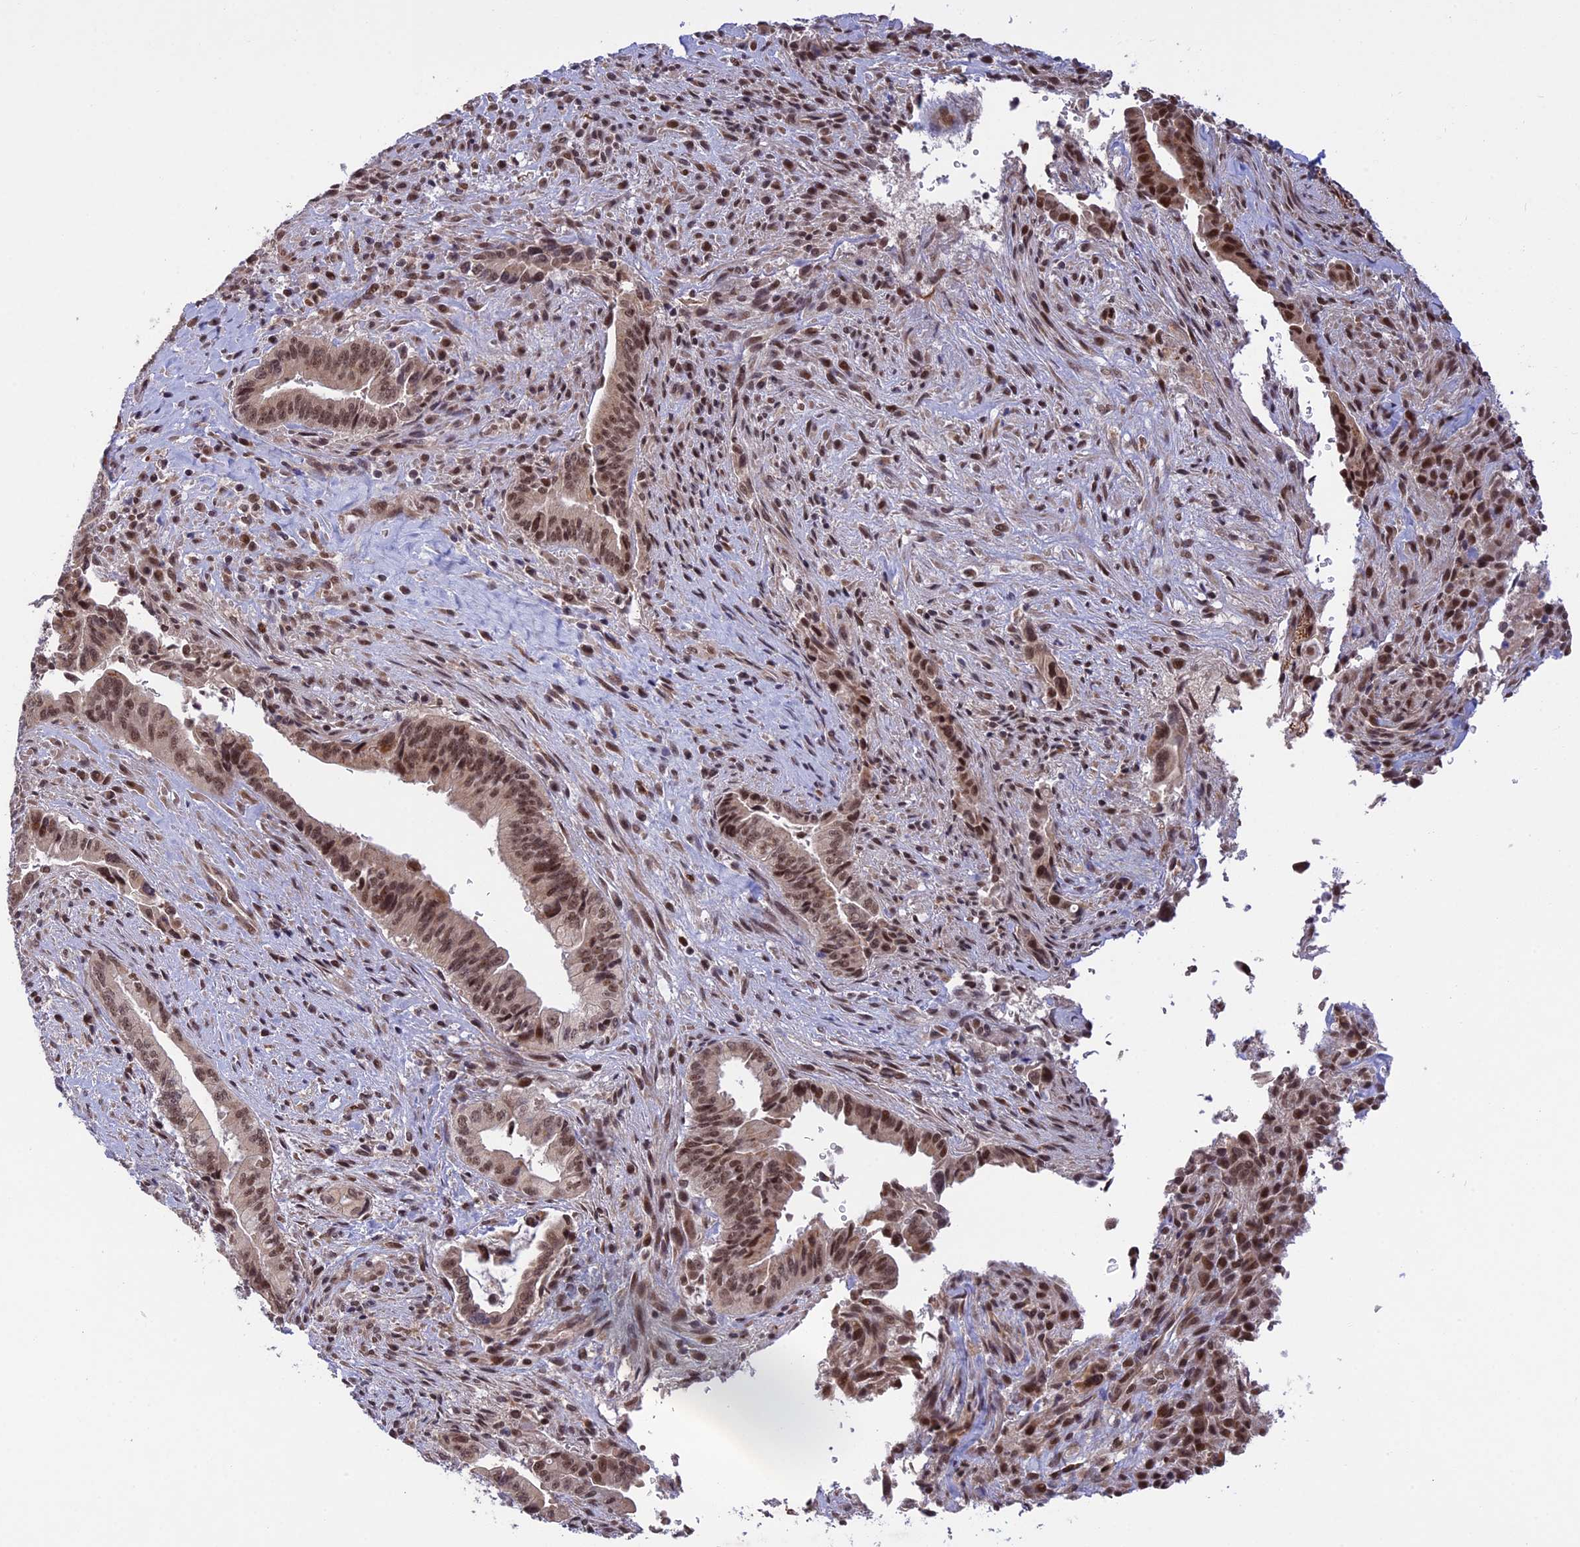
{"staining": {"intensity": "moderate", "quantity": ">75%", "location": "nuclear"}, "tissue": "pancreatic cancer", "cell_type": "Tumor cells", "image_type": "cancer", "snomed": [{"axis": "morphology", "description": "Adenocarcinoma, NOS"}, {"axis": "topography", "description": "Pancreas"}], "caption": "A brown stain highlights moderate nuclear staining of a protein in human pancreatic adenocarcinoma tumor cells. The staining is performed using DAB (3,3'-diaminobenzidine) brown chromogen to label protein expression. The nuclei are counter-stained blue using hematoxylin.", "gene": "POLR2C", "patient": {"sex": "male", "age": 70}}